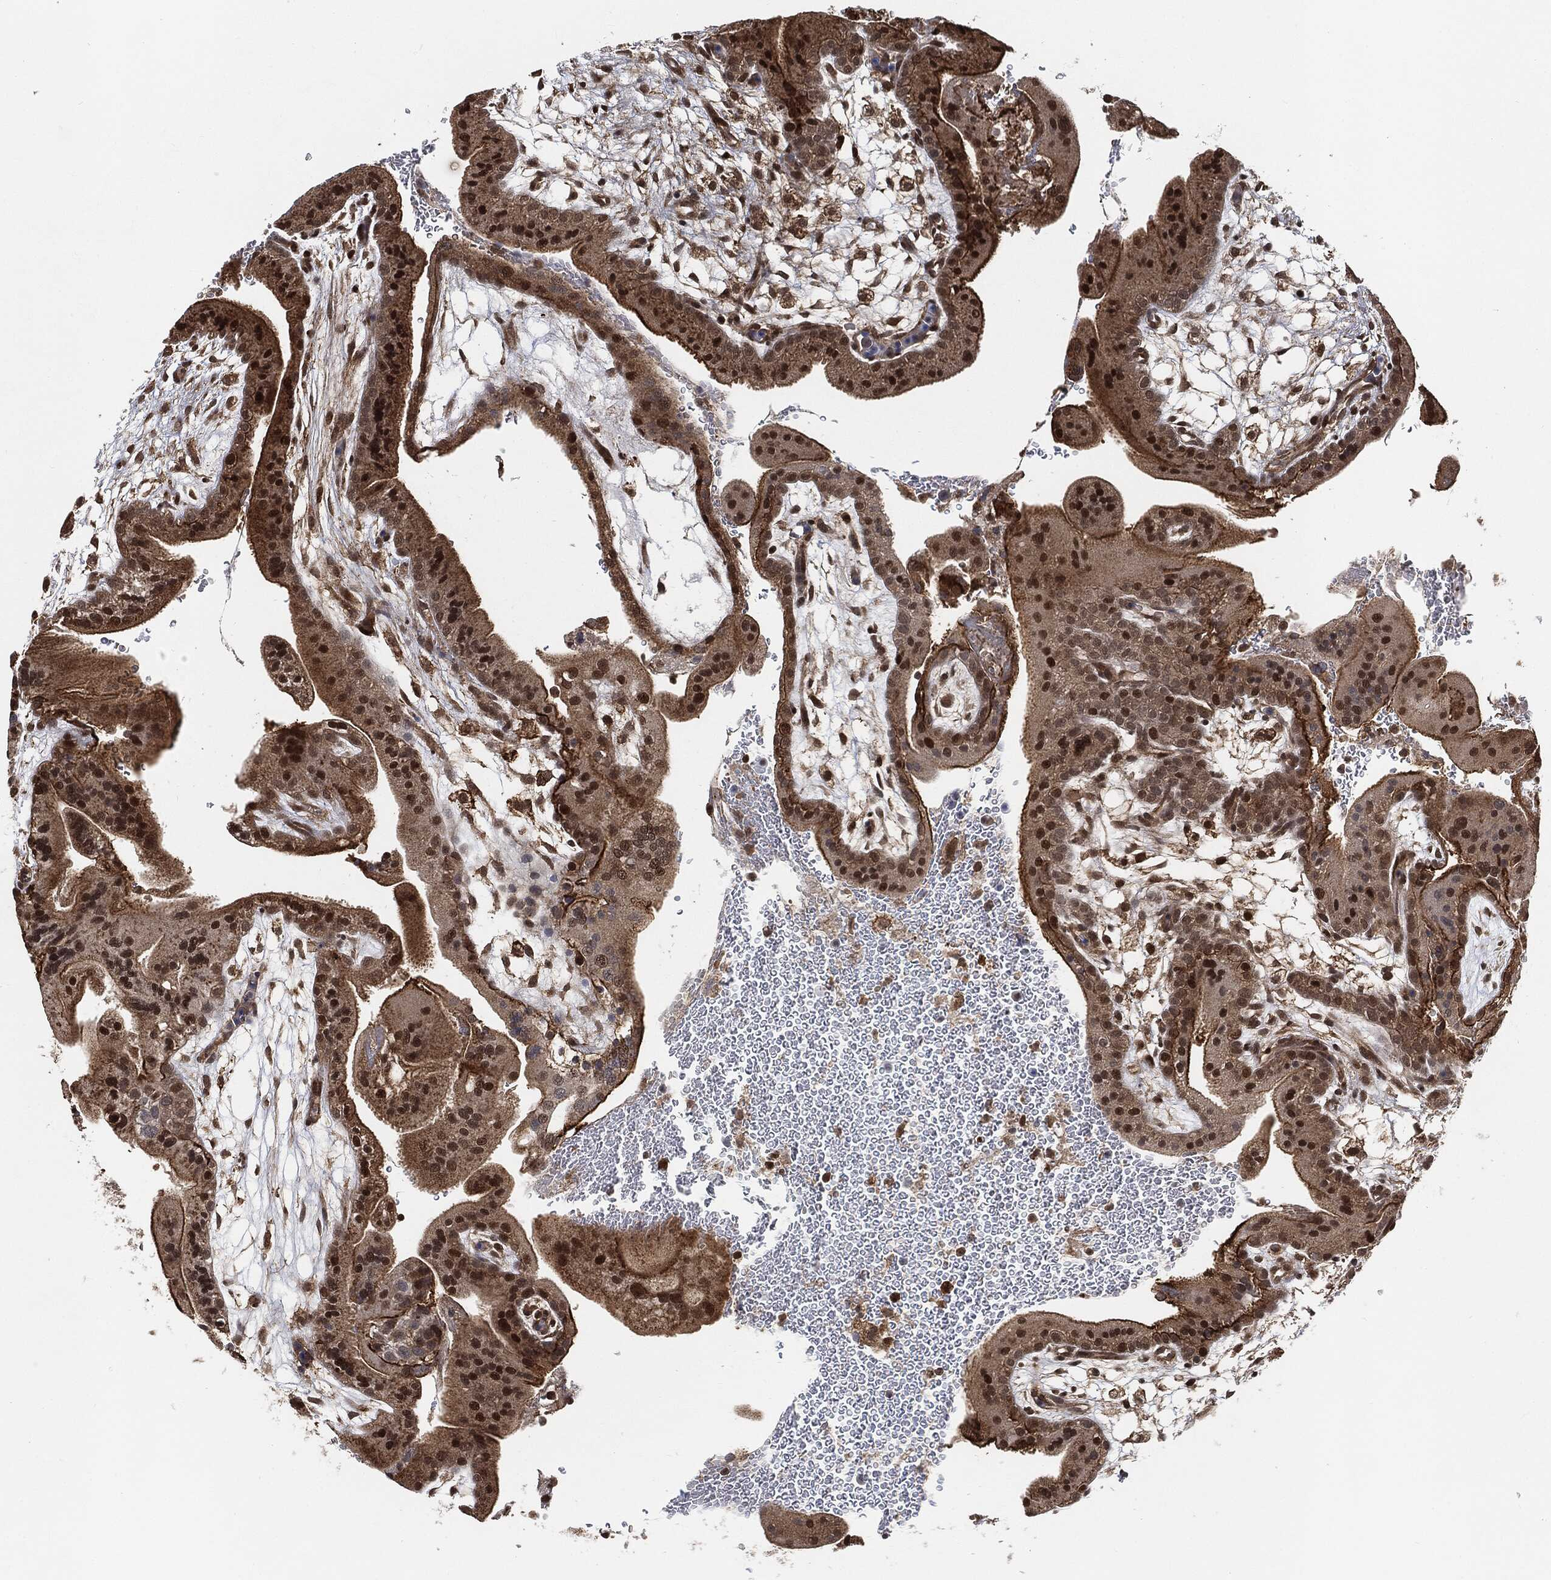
{"staining": {"intensity": "moderate", "quantity": ">75%", "location": "cytoplasmic/membranous"}, "tissue": "placenta", "cell_type": "Decidual cells", "image_type": "normal", "snomed": [{"axis": "morphology", "description": "Normal tissue, NOS"}, {"axis": "topography", "description": "Placenta"}], "caption": "Normal placenta was stained to show a protein in brown. There is medium levels of moderate cytoplasmic/membranous staining in about >75% of decidual cells. The staining was performed using DAB, with brown indicating positive protein expression. Nuclei are stained blue with hematoxylin.", "gene": "CUTA", "patient": {"sex": "female", "age": 19}}